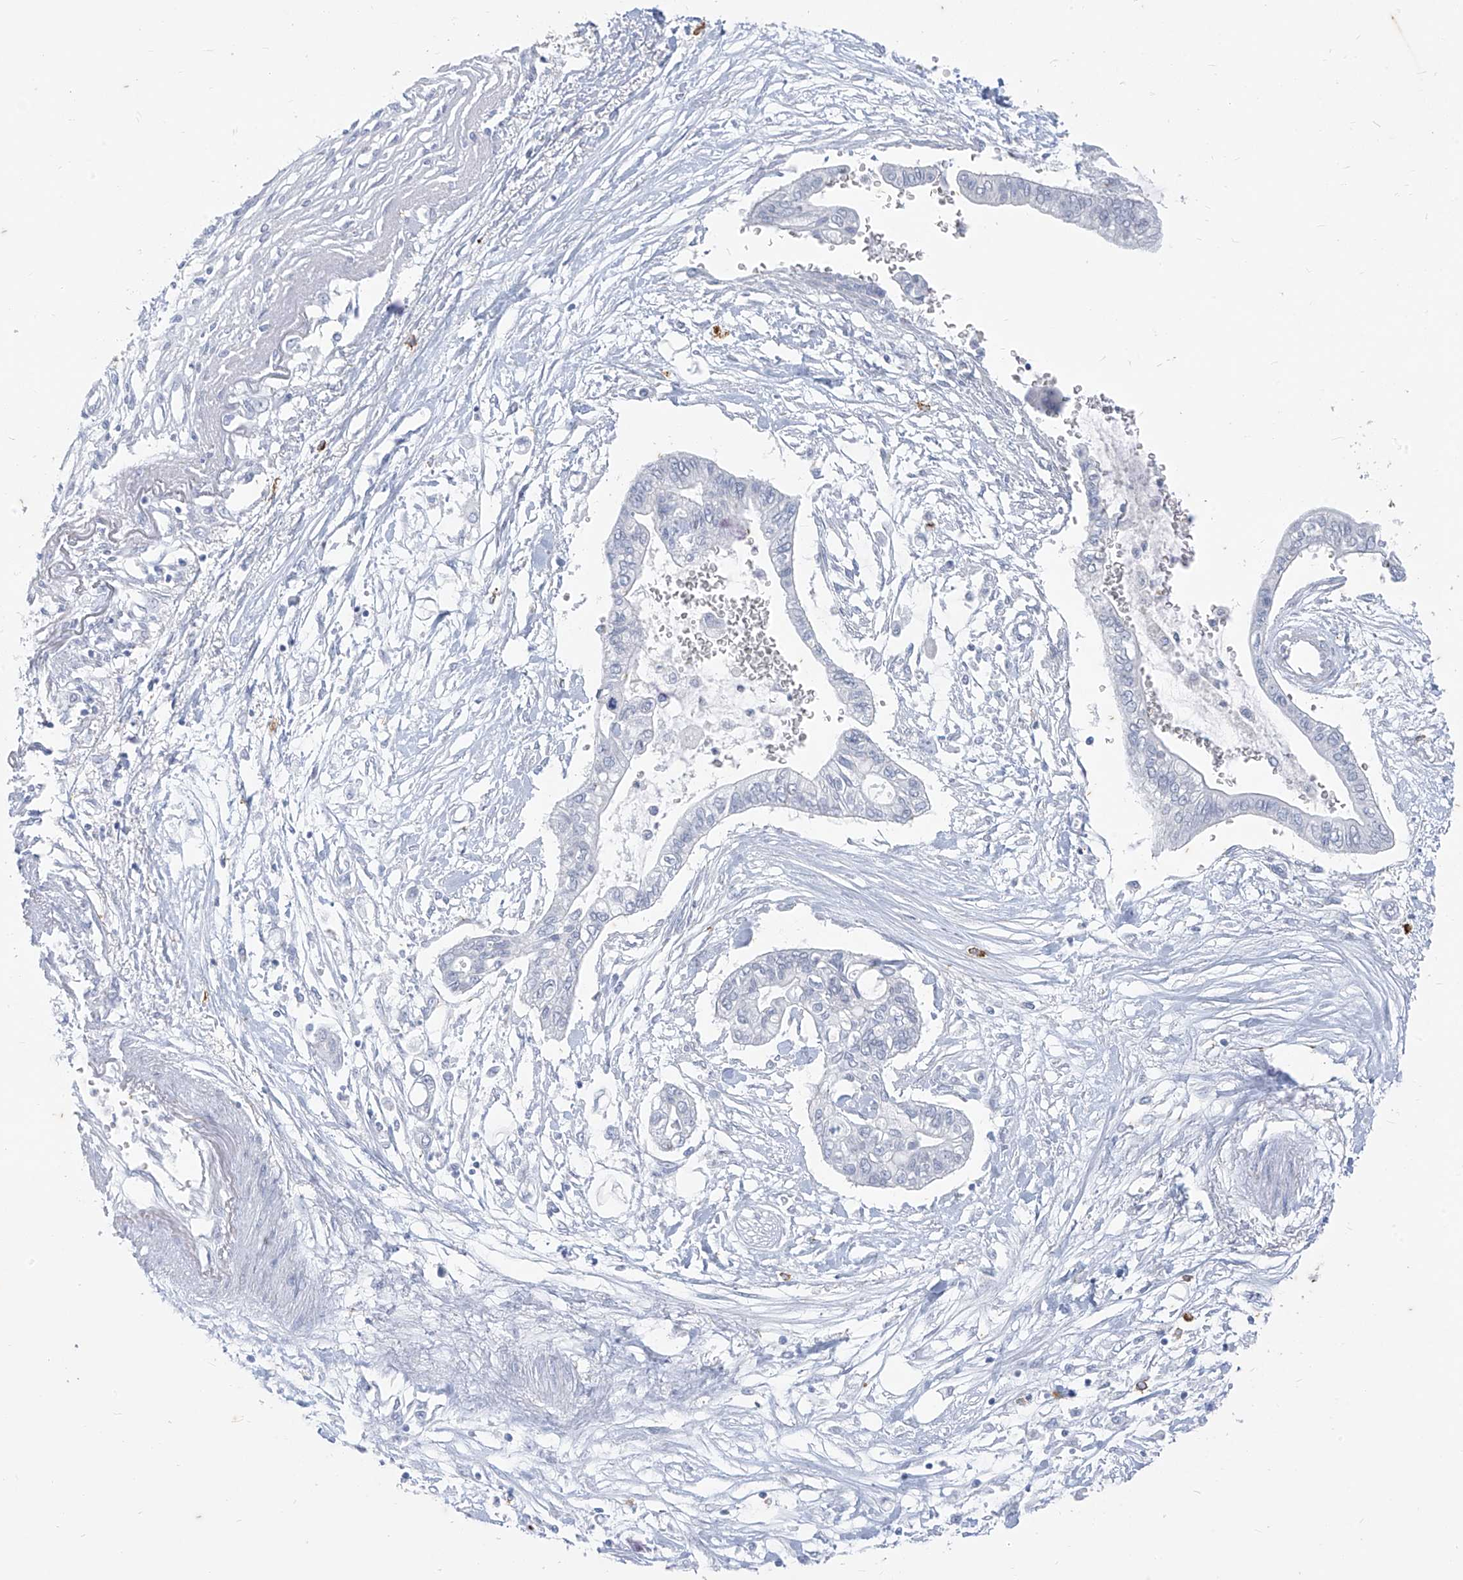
{"staining": {"intensity": "negative", "quantity": "none", "location": "none"}, "tissue": "pancreatic cancer", "cell_type": "Tumor cells", "image_type": "cancer", "snomed": [{"axis": "morphology", "description": "Adenocarcinoma, NOS"}, {"axis": "topography", "description": "Pancreas"}], "caption": "High power microscopy histopathology image of an IHC photomicrograph of pancreatic cancer, revealing no significant staining in tumor cells. (DAB (3,3'-diaminobenzidine) immunohistochemistry visualized using brightfield microscopy, high magnification).", "gene": "CX3CR1", "patient": {"sex": "female", "age": 77}}